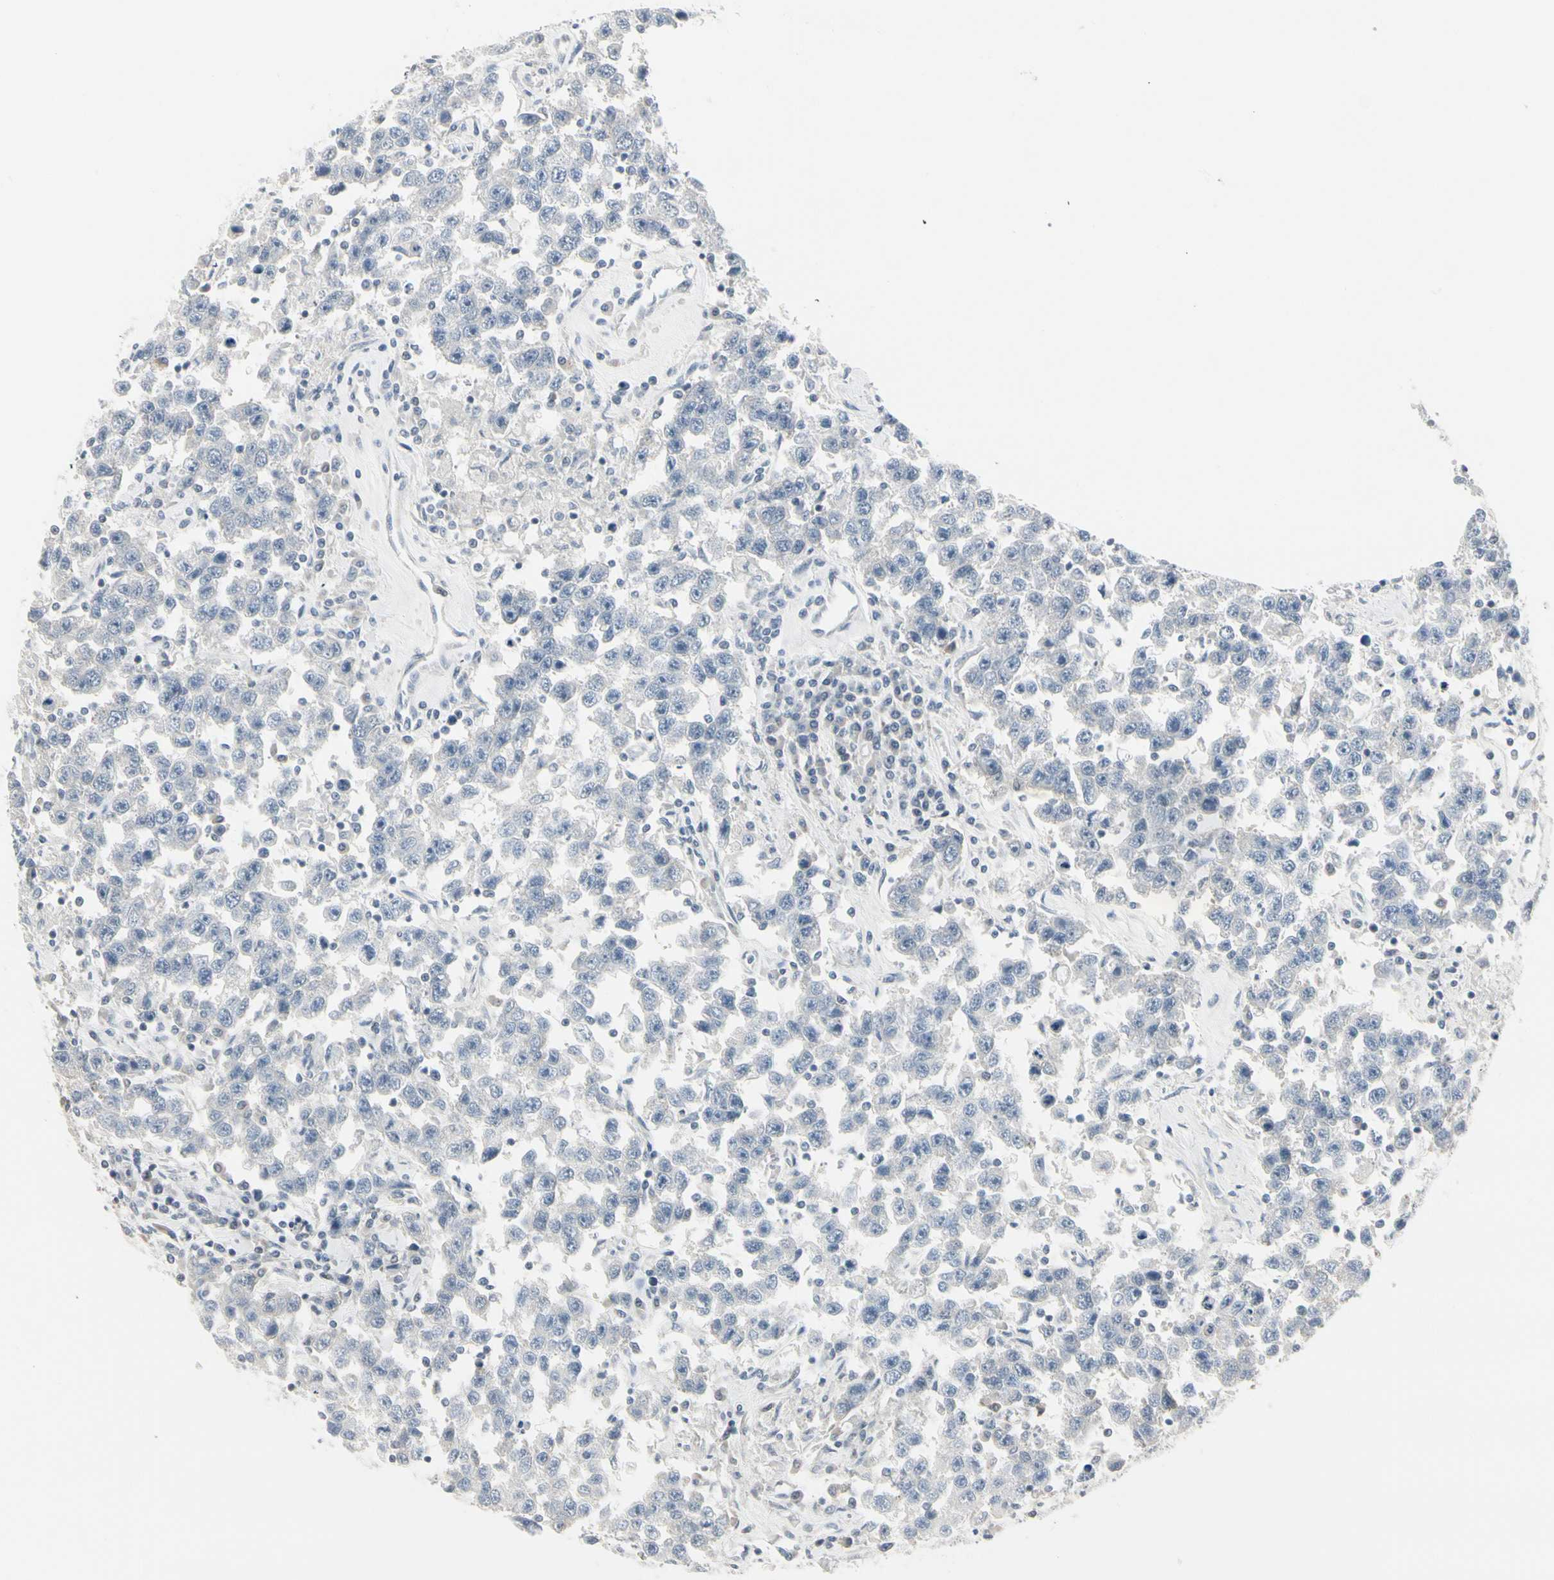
{"staining": {"intensity": "negative", "quantity": "none", "location": "none"}, "tissue": "testis cancer", "cell_type": "Tumor cells", "image_type": "cancer", "snomed": [{"axis": "morphology", "description": "Seminoma, NOS"}, {"axis": "topography", "description": "Testis"}], "caption": "Immunohistochemistry (IHC) of human testis cancer (seminoma) exhibits no positivity in tumor cells. (DAB IHC visualized using brightfield microscopy, high magnification).", "gene": "DMPK", "patient": {"sex": "male", "age": 41}}